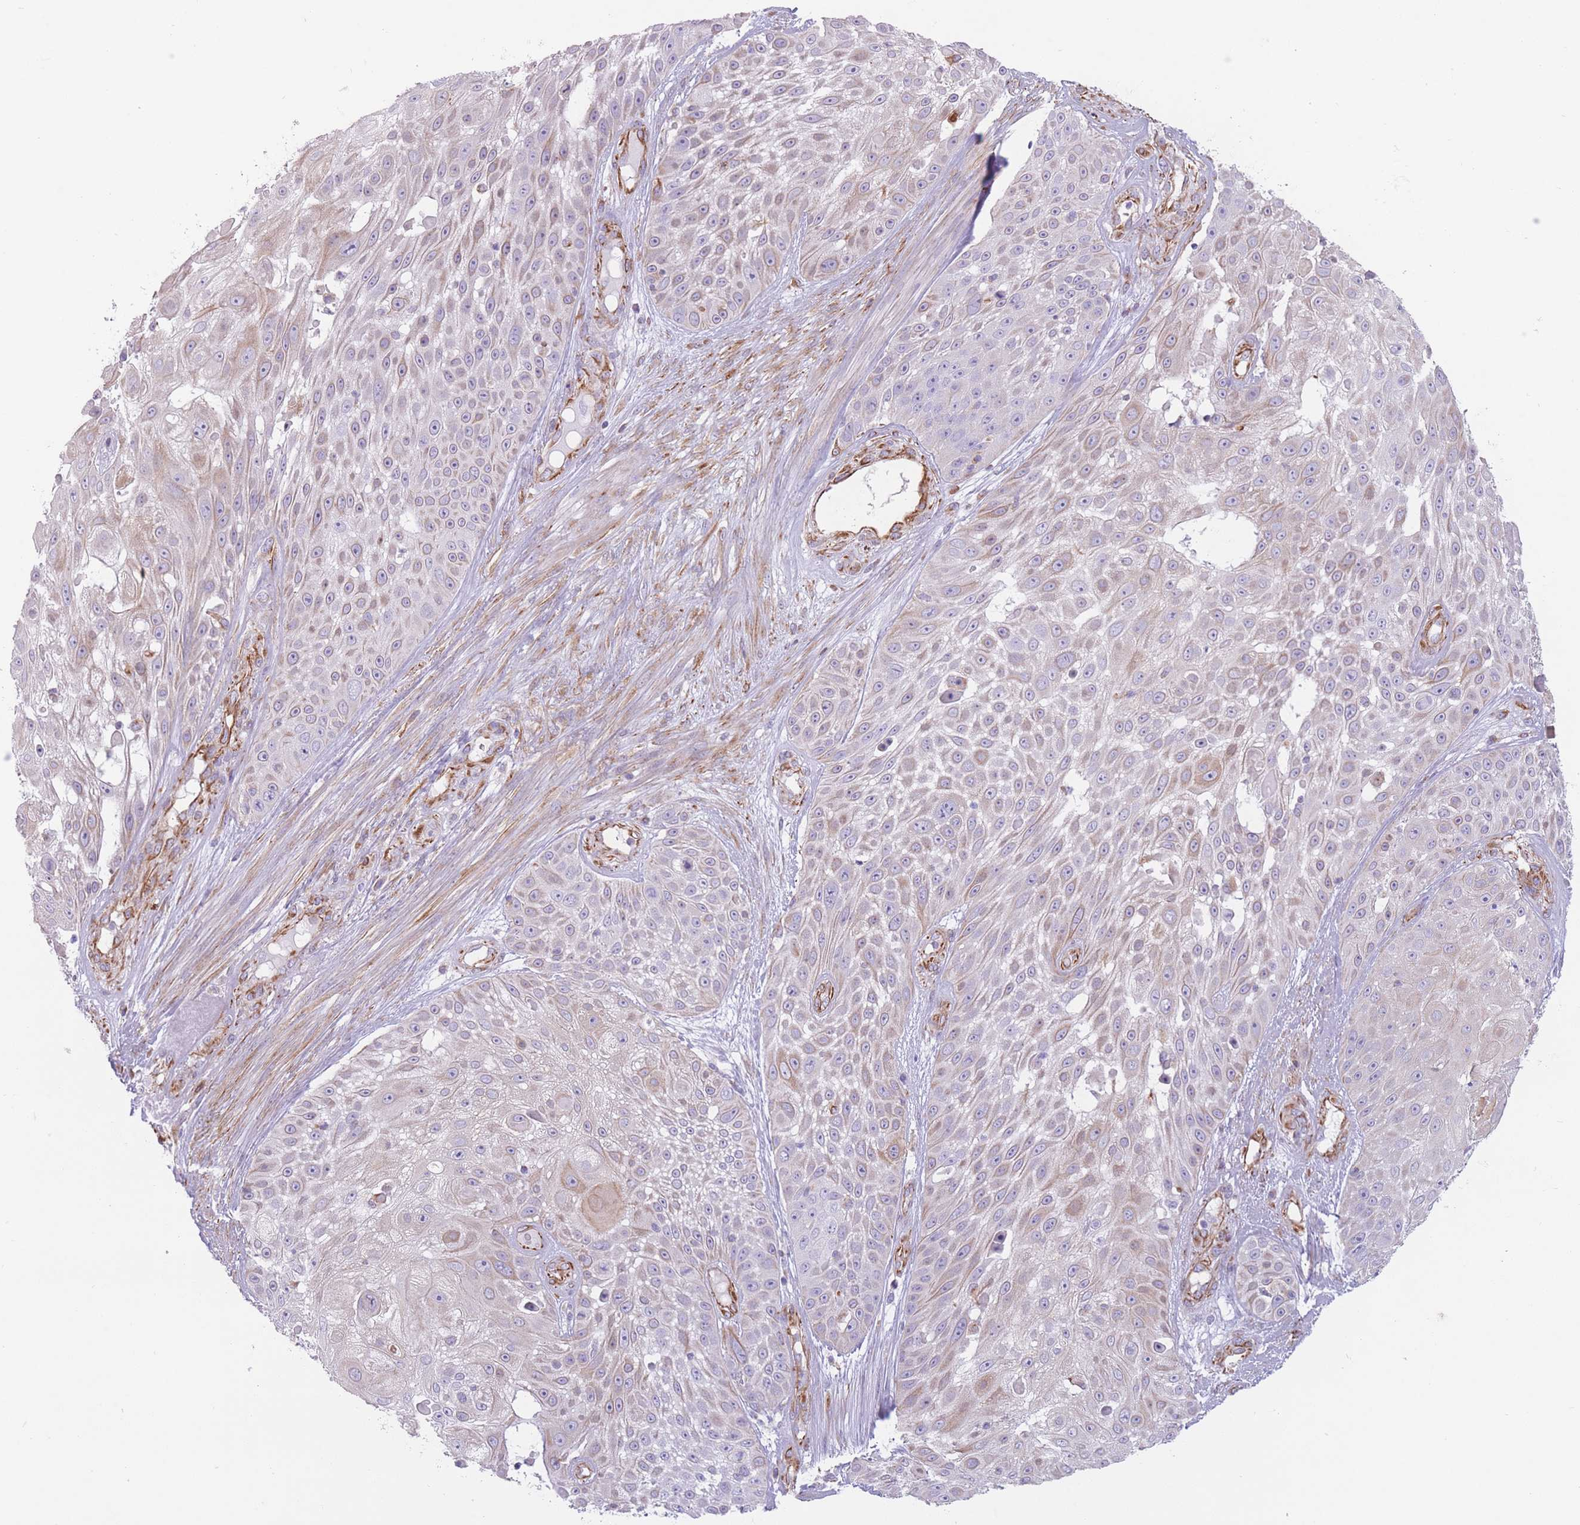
{"staining": {"intensity": "weak", "quantity": "25%-75%", "location": "cytoplasmic/membranous"}, "tissue": "skin cancer", "cell_type": "Tumor cells", "image_type": "cancer", "snomed": [{"axis": "morphology", "description": "Squamous cell carcinoma, NOS"}, {"axis": "topography", "description": "Skin"}], "caption": "Skin squamous cell carcinoma tissue demonstrates weak cytoplasmic/membranous positivity in about 25%-75% of tumor cells", "gene": "PTCD1", "patient": {"sex": "female", "age": 86}}